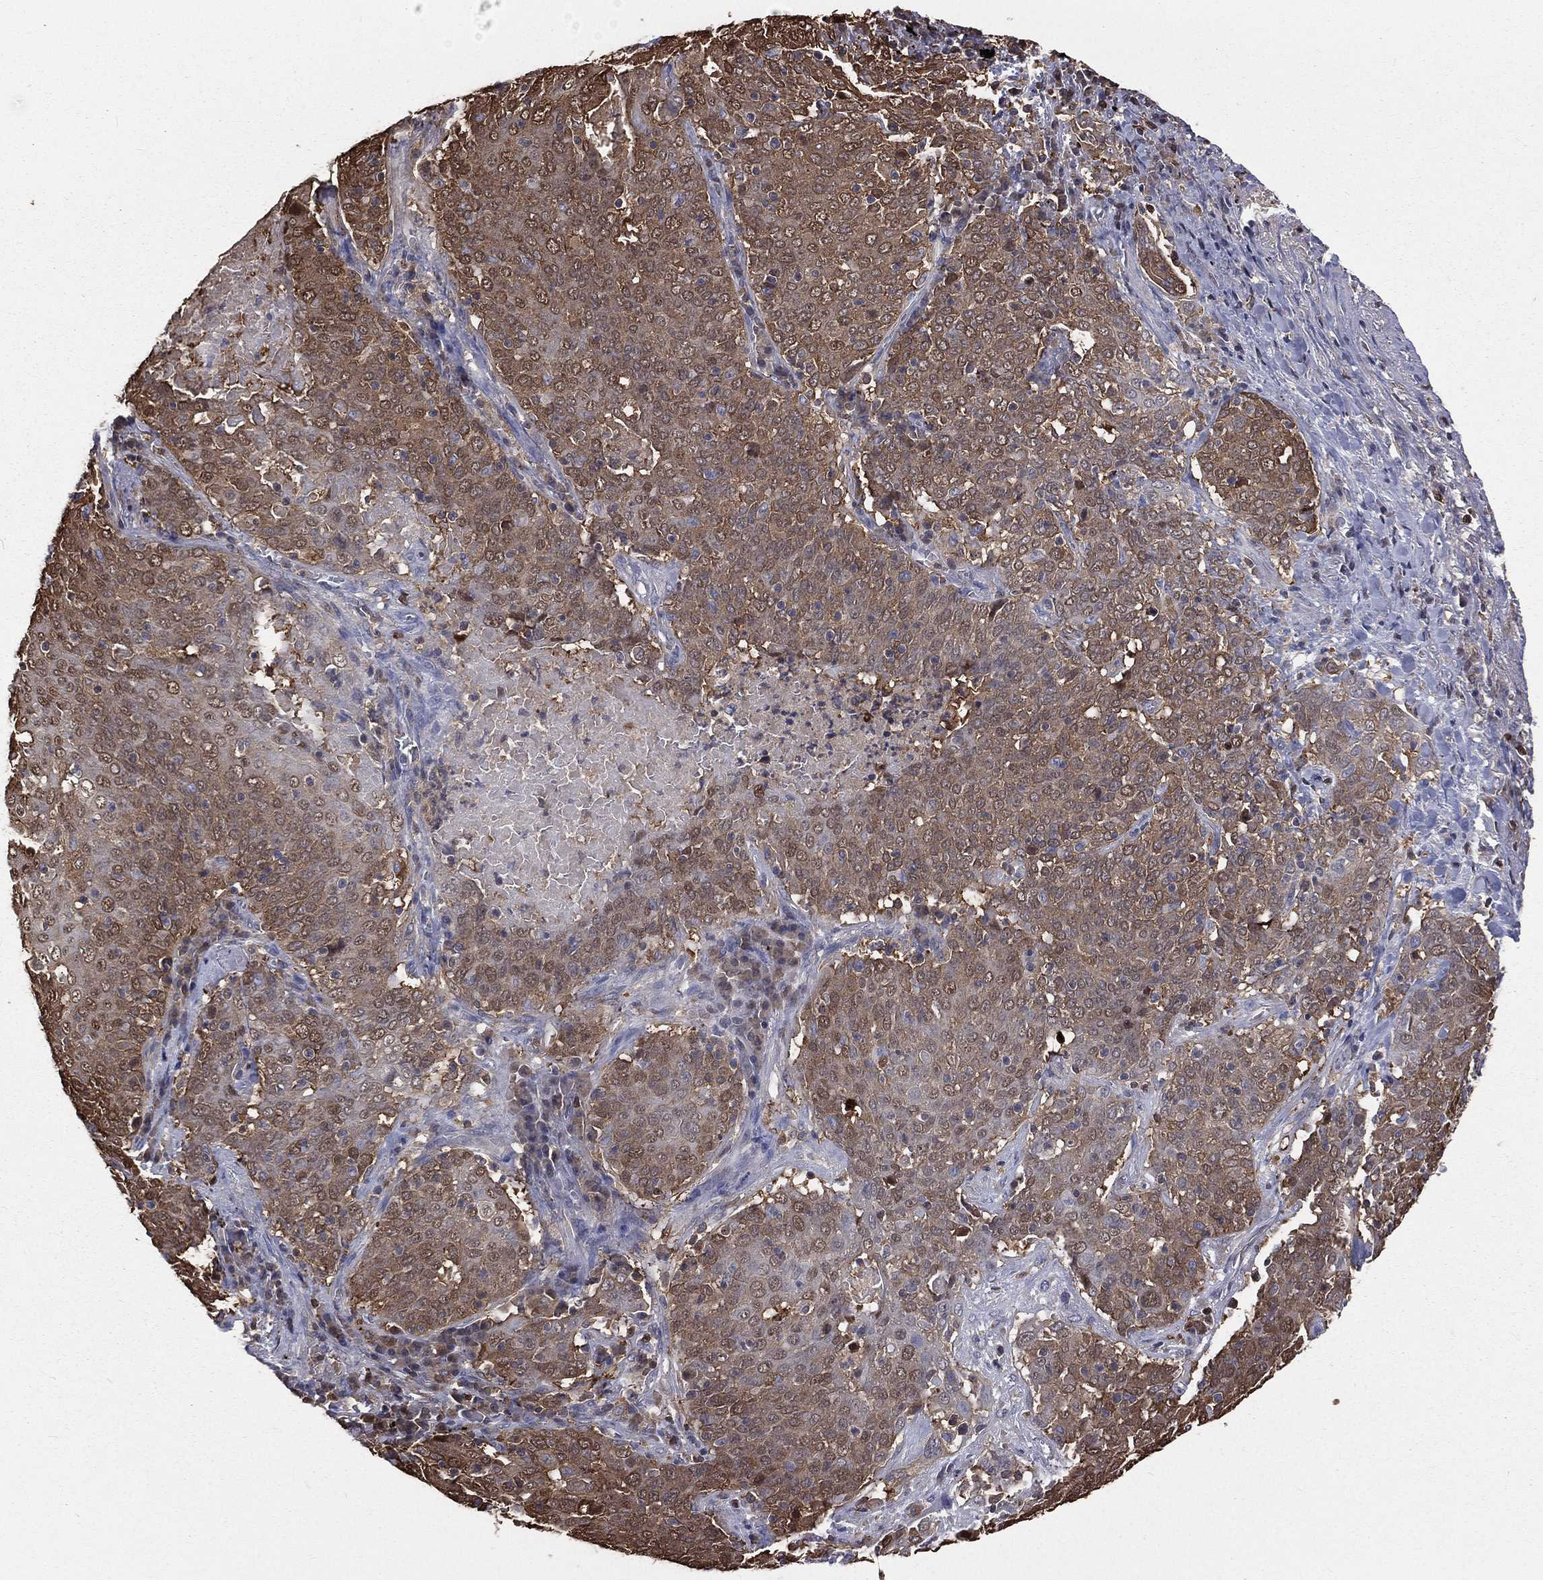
{"staining": {"intensity": "moderate", "quantity": "25%-75%", "location": "cytoplasmic/membranous,nuclear"}, "tissue": "lung cancer", "cell_type": "Tumor cells", "image_type": "cancer", "snomed": [{"axis": "morphology", "description": "Squamous cell carcinoma, NOS"}, {"axis": "topography", "description": "Lung"}], "caption": "A medium amount of moderate cytoplasmic/membranous and nuclear staining is present in about 25%-75% of tumor cells in lung cancer tissue.", "gene": "TBC1D2", "patient": {"sex": "male", "age": 82}}